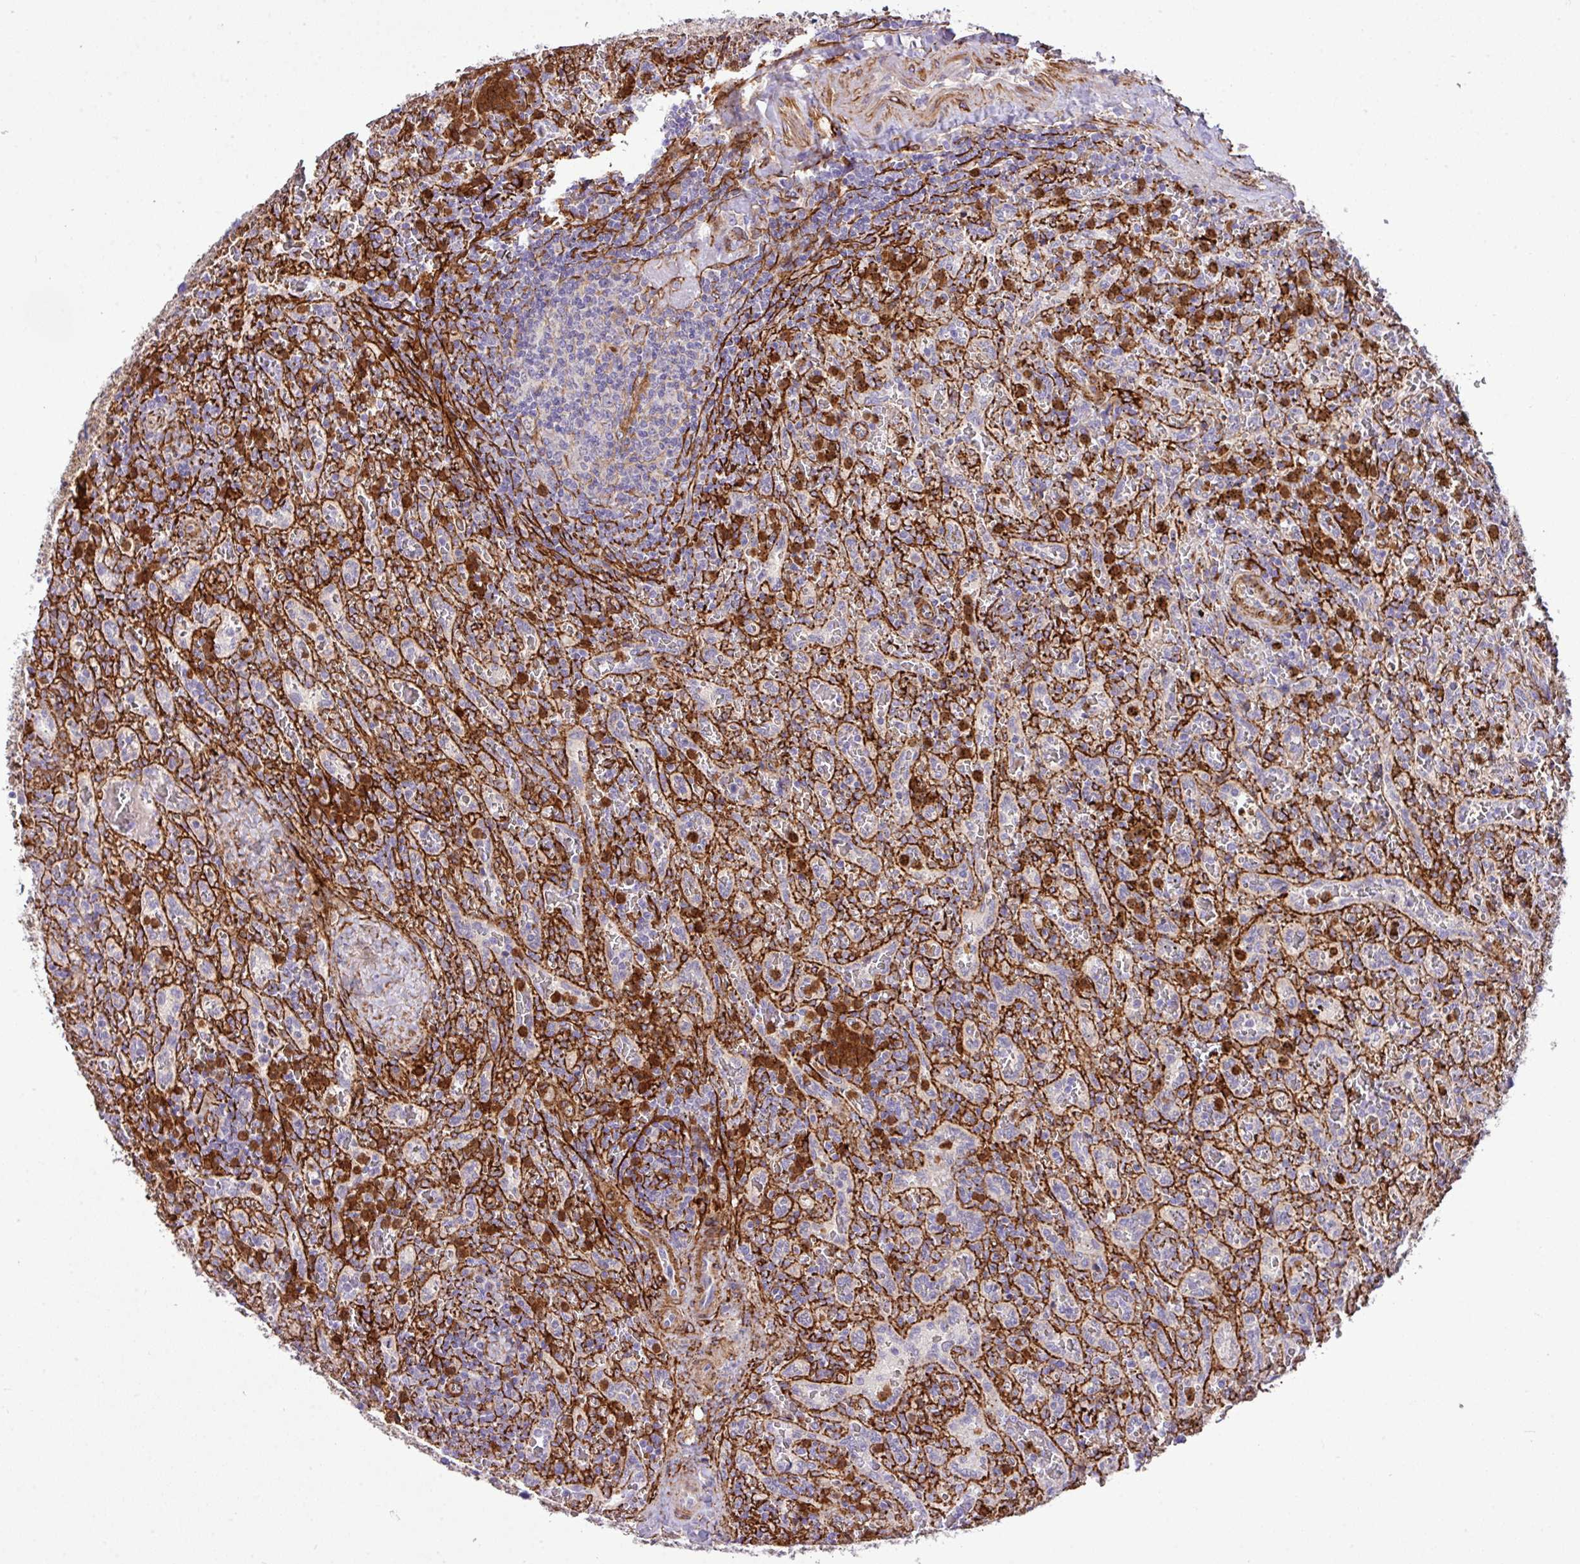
{"staining": {"intensity": "strong", "quantity": "<25%", "location": "cytoplasmic/membranous"}, "tissue": "lymphoma", "cell_type": "Tumor cells", "image_type": "cancer", "snomed": [{"axis": "morphology", "description": "Malignant lymphoma, non-Hodgkin's type, Low grade"}, {"axis": "topography", "description": "Spleen"}], "caption": "Immunohistochemical staining of lymphoma reveals medium levels of strong cytoplasmic/membranous positivity in approximately <25% of tumor cells. (Brightfield microscopy of DAB IHC at high magnification).", "gene": "FAM47E", "patient": {"sex": "female", "age": 64}}